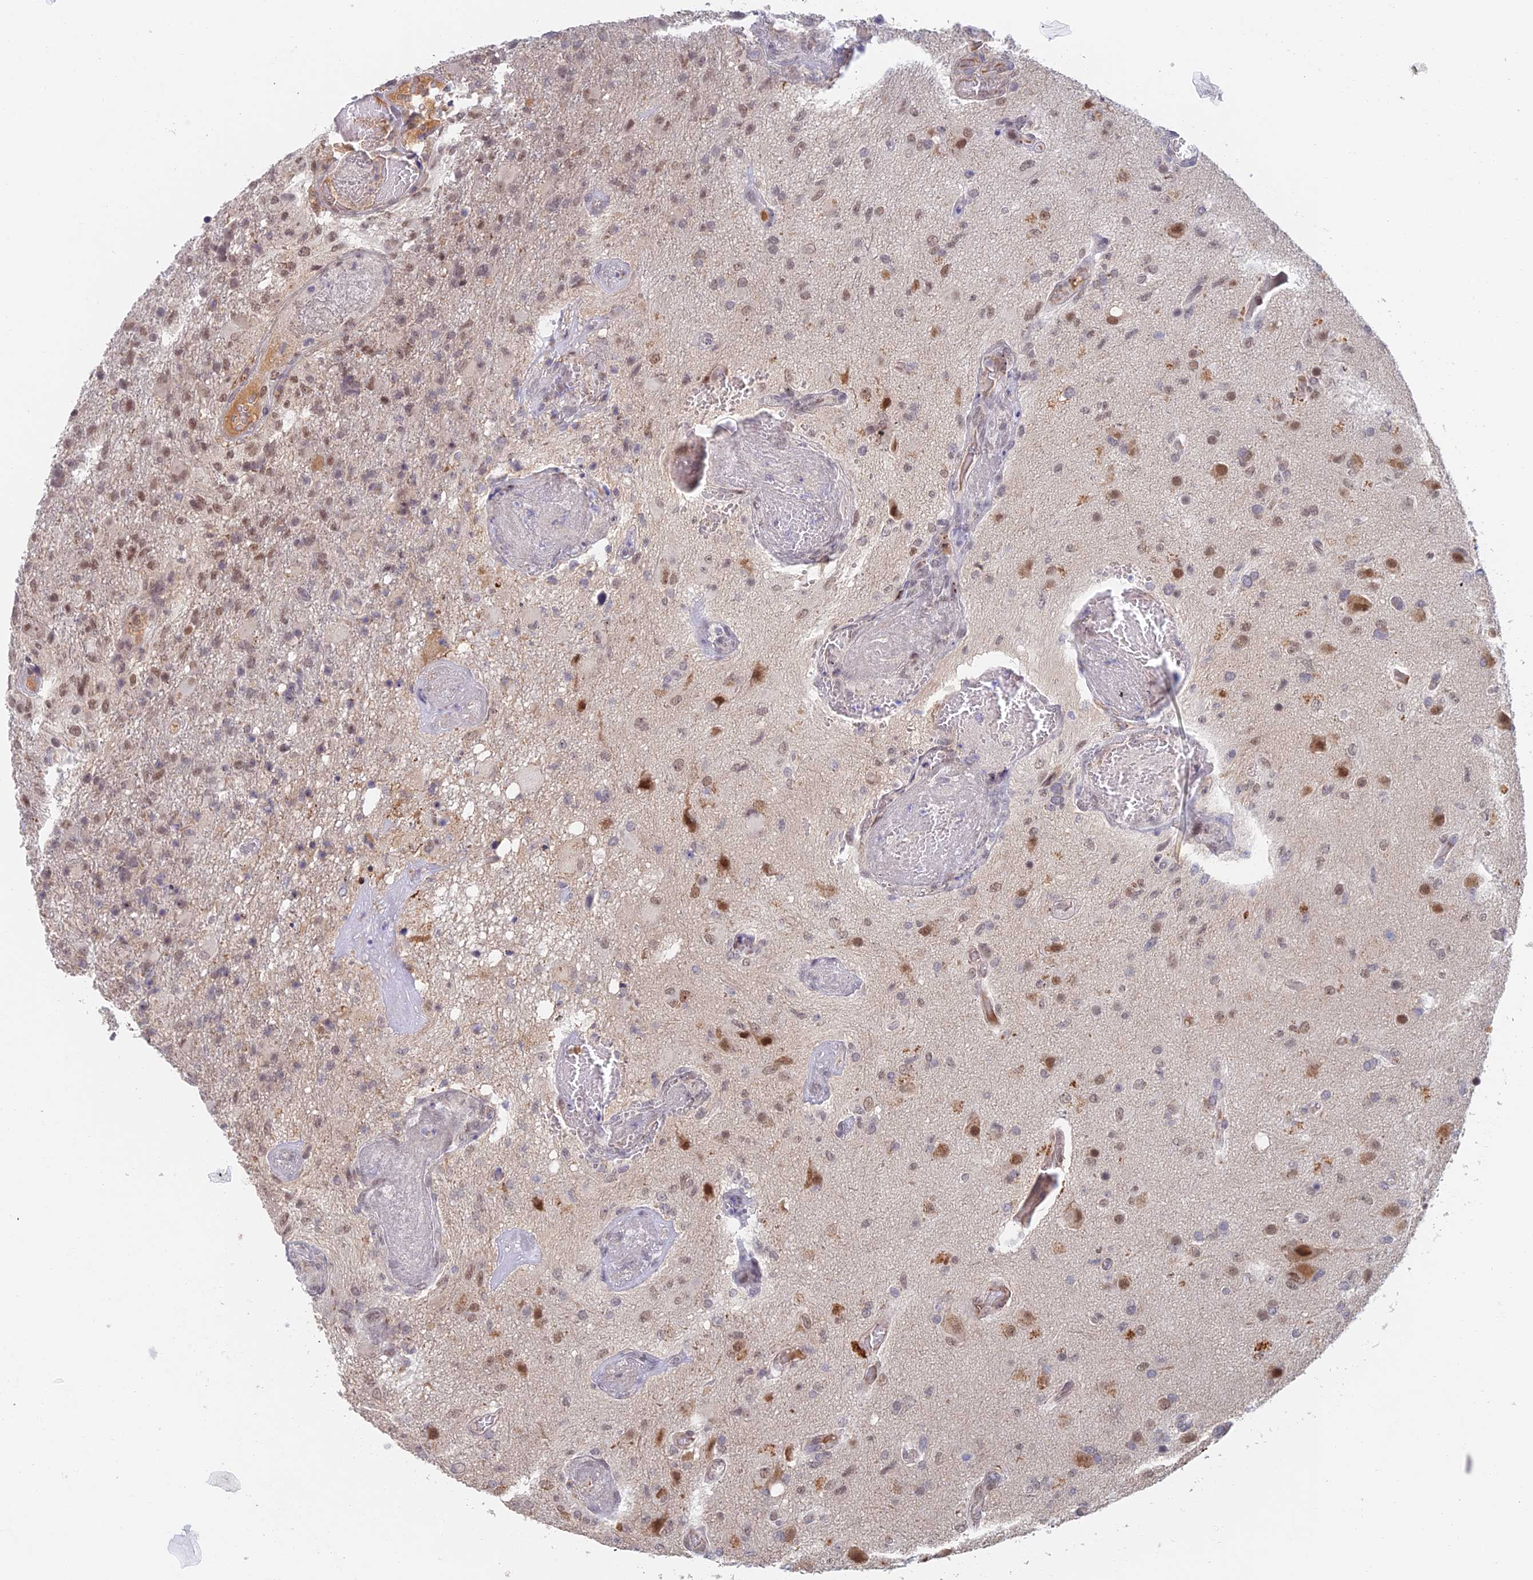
{"staining": {"intensity": "moderate", "quantity": "25%-75%", "location": "nuclear"}, "tissue": "glioma", "cell_type": "Tumor cells", "image_type": "cancer", "snomed": [{"axis": "morphology", "description": "Glioma, malignant, High grade"}, {"axis": "topography", "description": "Brain"}], "caption": "This is an image of IHC staining of glioma, which shows moderate expression in the nuclear of tumor cells.", "gene": "ZUP1", "patient": {"sex": "female", "age": 74}}